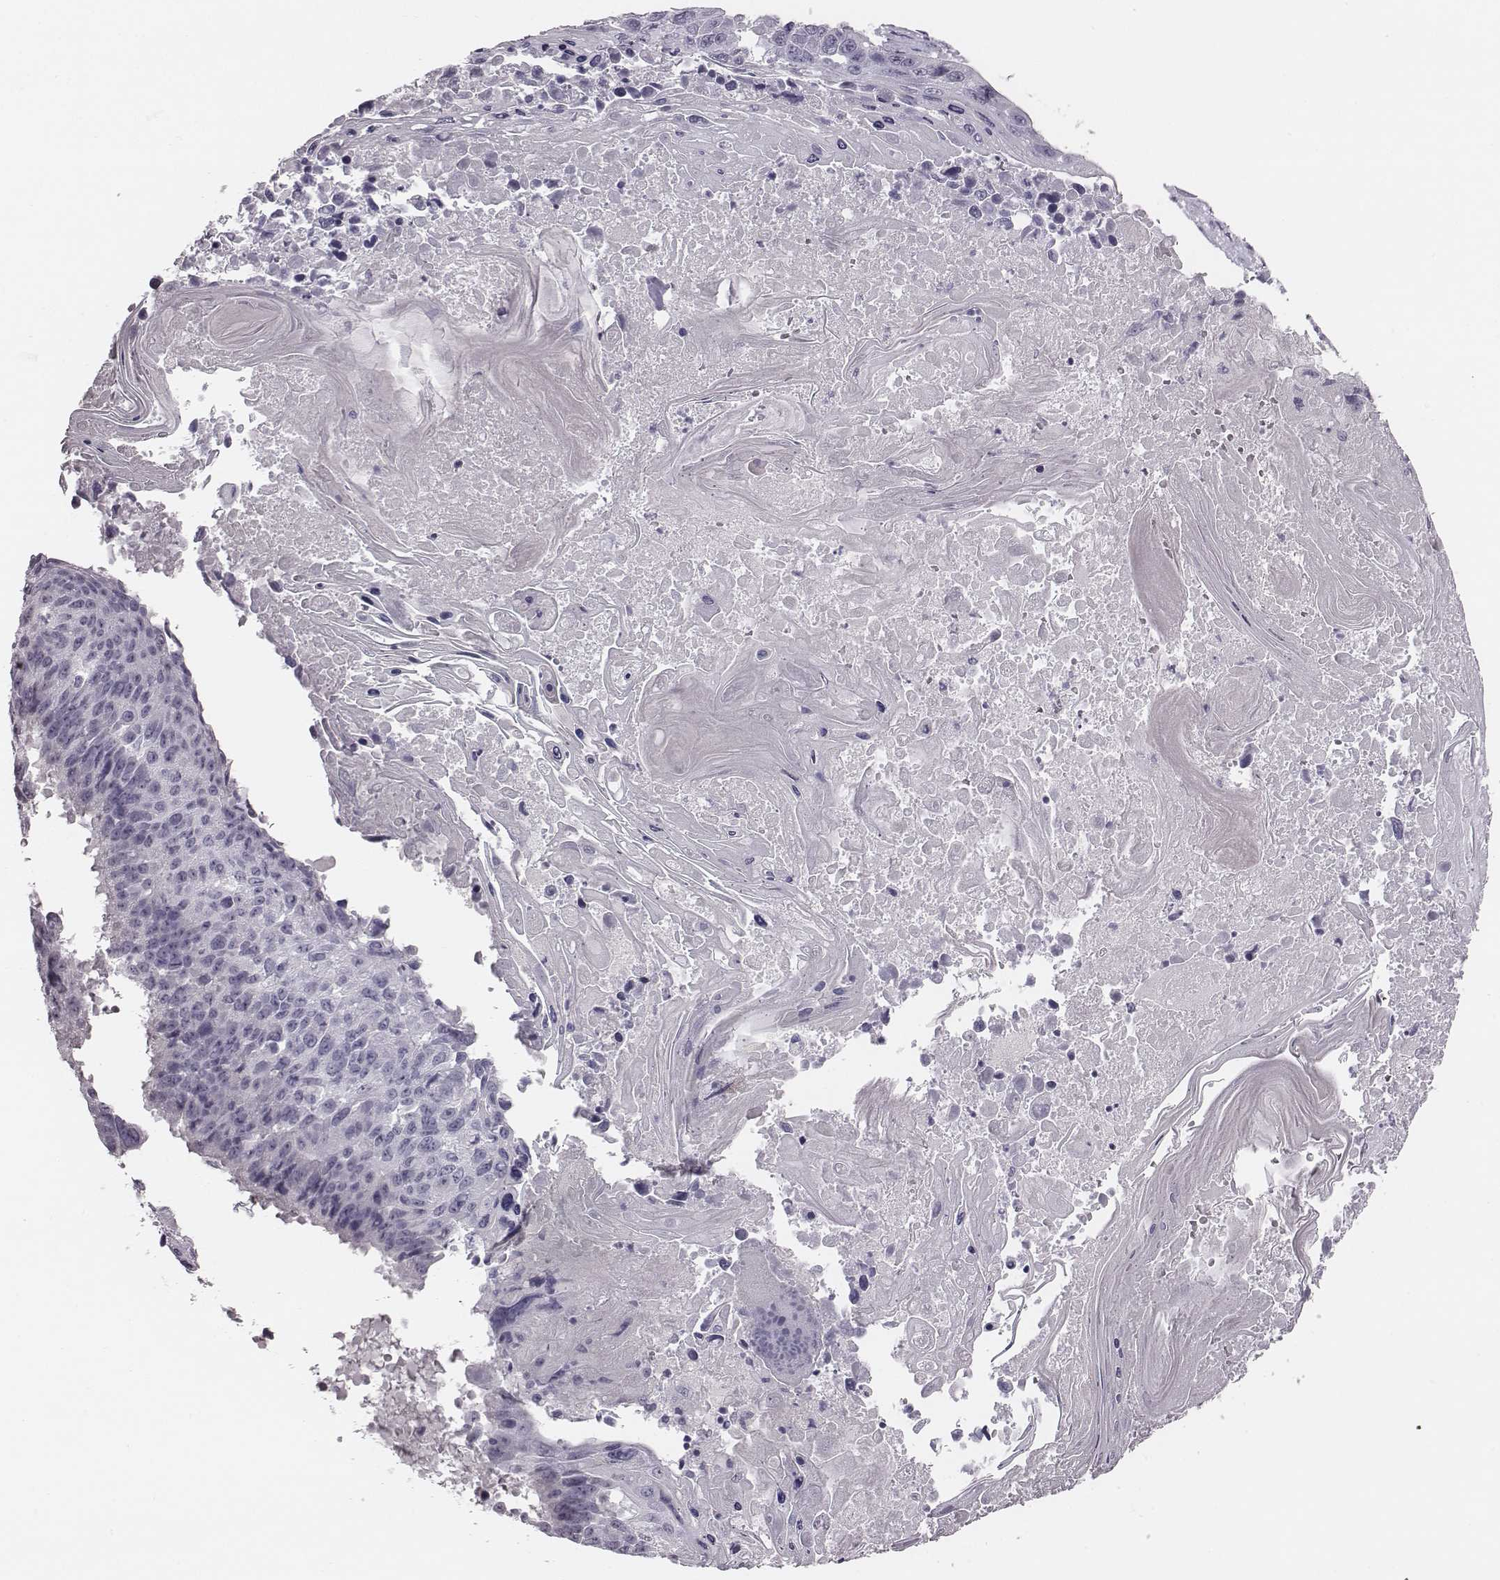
{"staining": {"intensity": "negative", "quantity": "none", "location": "none"}, "tissue": "lung cancer", "cell_type": "Tumor cells", "image_type": "cancer", "snomed": [{"axis": "morphology", "description": "Squamous cell carcinoma, NOS"}, {"axis": "topography", "description": "Lung"}], "caption": "A high-resolution image shows immunohistochemistry staining of lung squamous cell carcinoma, which displays no significant staining in tumor cells. (Immunohistochemistry, brightfield microscopy, high magnification).", "gene": "CACNG4", "patient": {"sex": "male", "age": 73}}